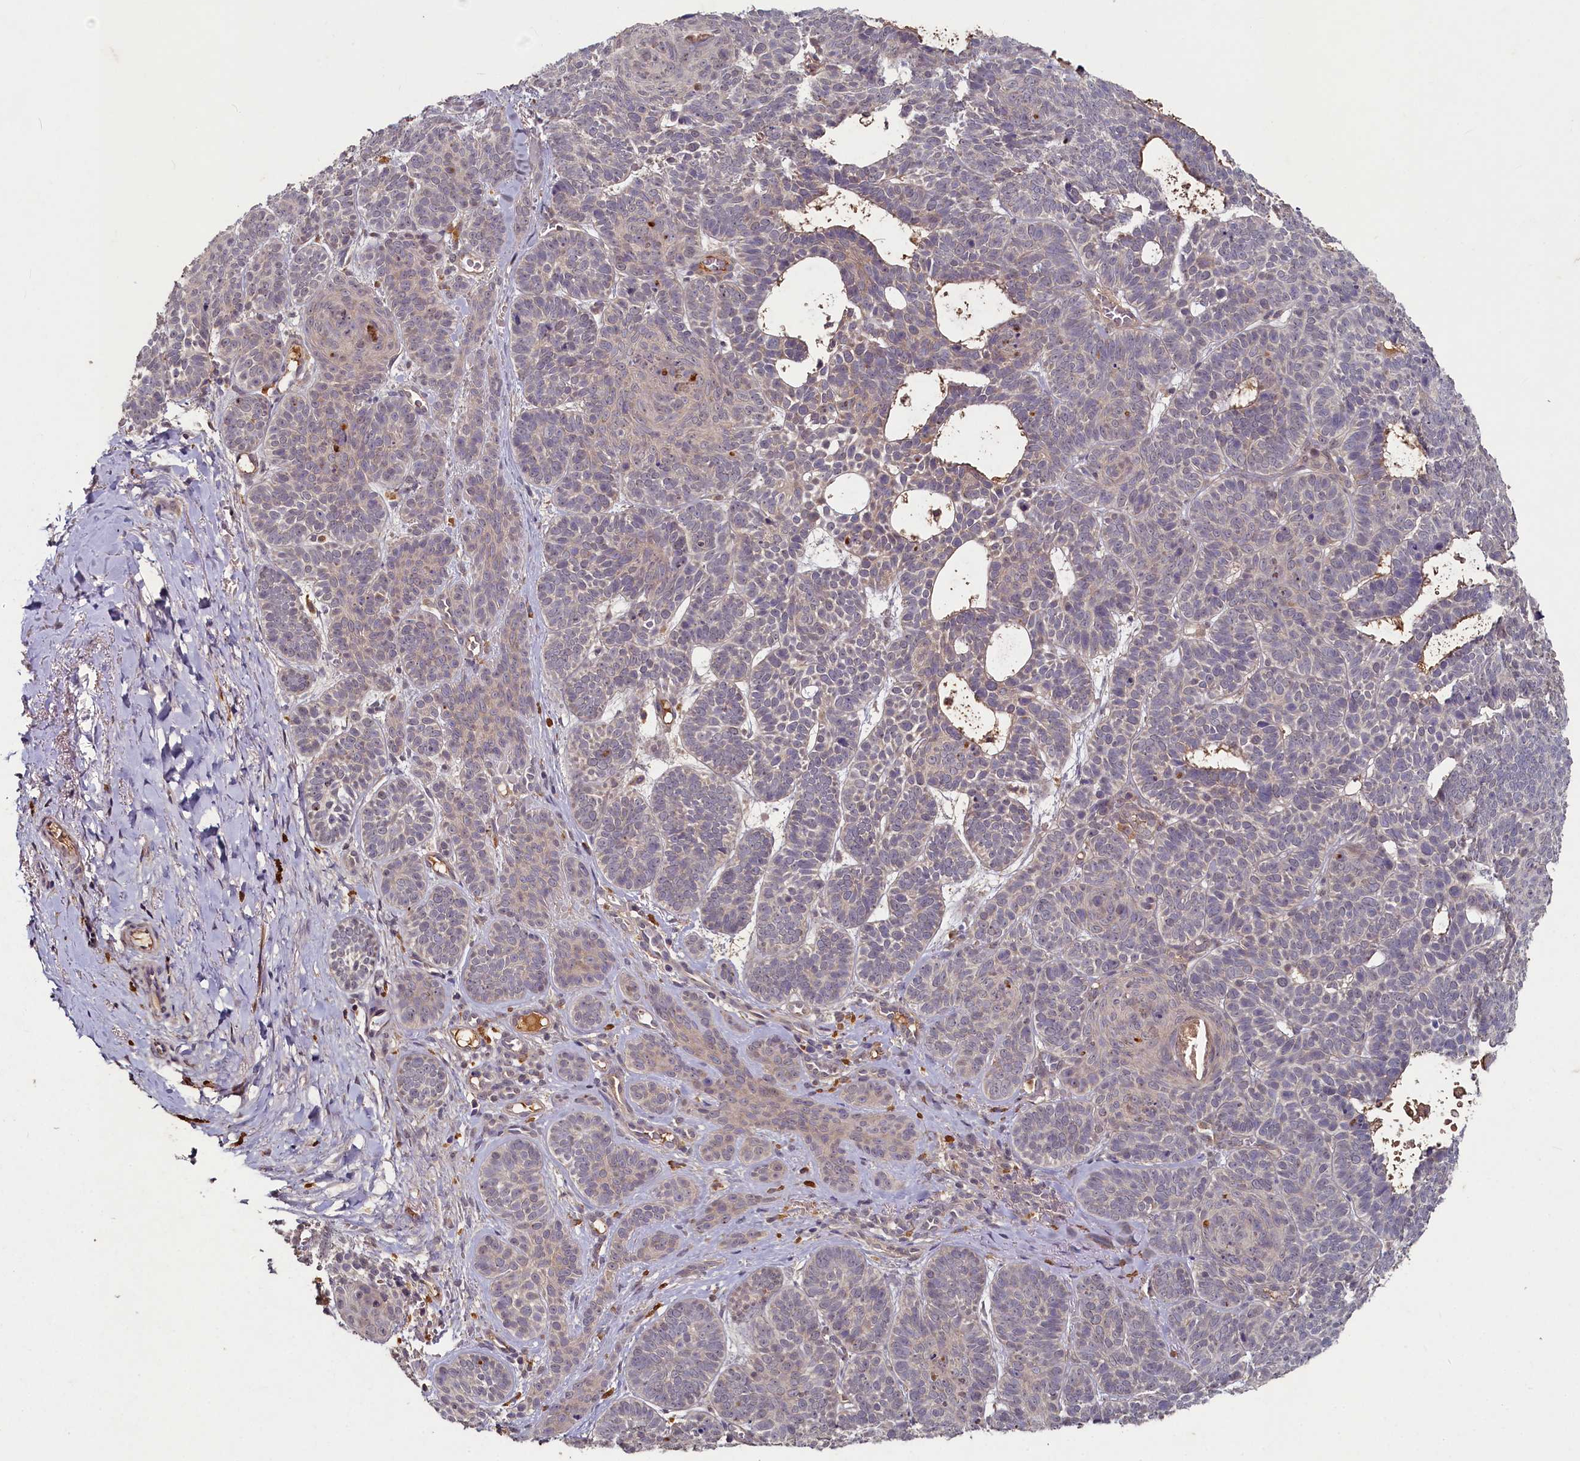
{"staining": {"intensity": "weak", "quantity": "<25%", "location": "cytoplasmic/membranous"}, "tissue": "skin cancer", "cell_type": "Tumor cells", "image_type": "cancer", "snomed": [{"axis": "morphology", "description": "Basal cell carcinoma"}, {"axis": "topography", "description": "Skin"}], "caption": "Immunohistochemistry image of human basal cell carcinoma (skin) stained for a protein (brown), which shows no staining in tumor cells.", "gene": "HERC3", "patient": {"sex": "male", "age": 85}}